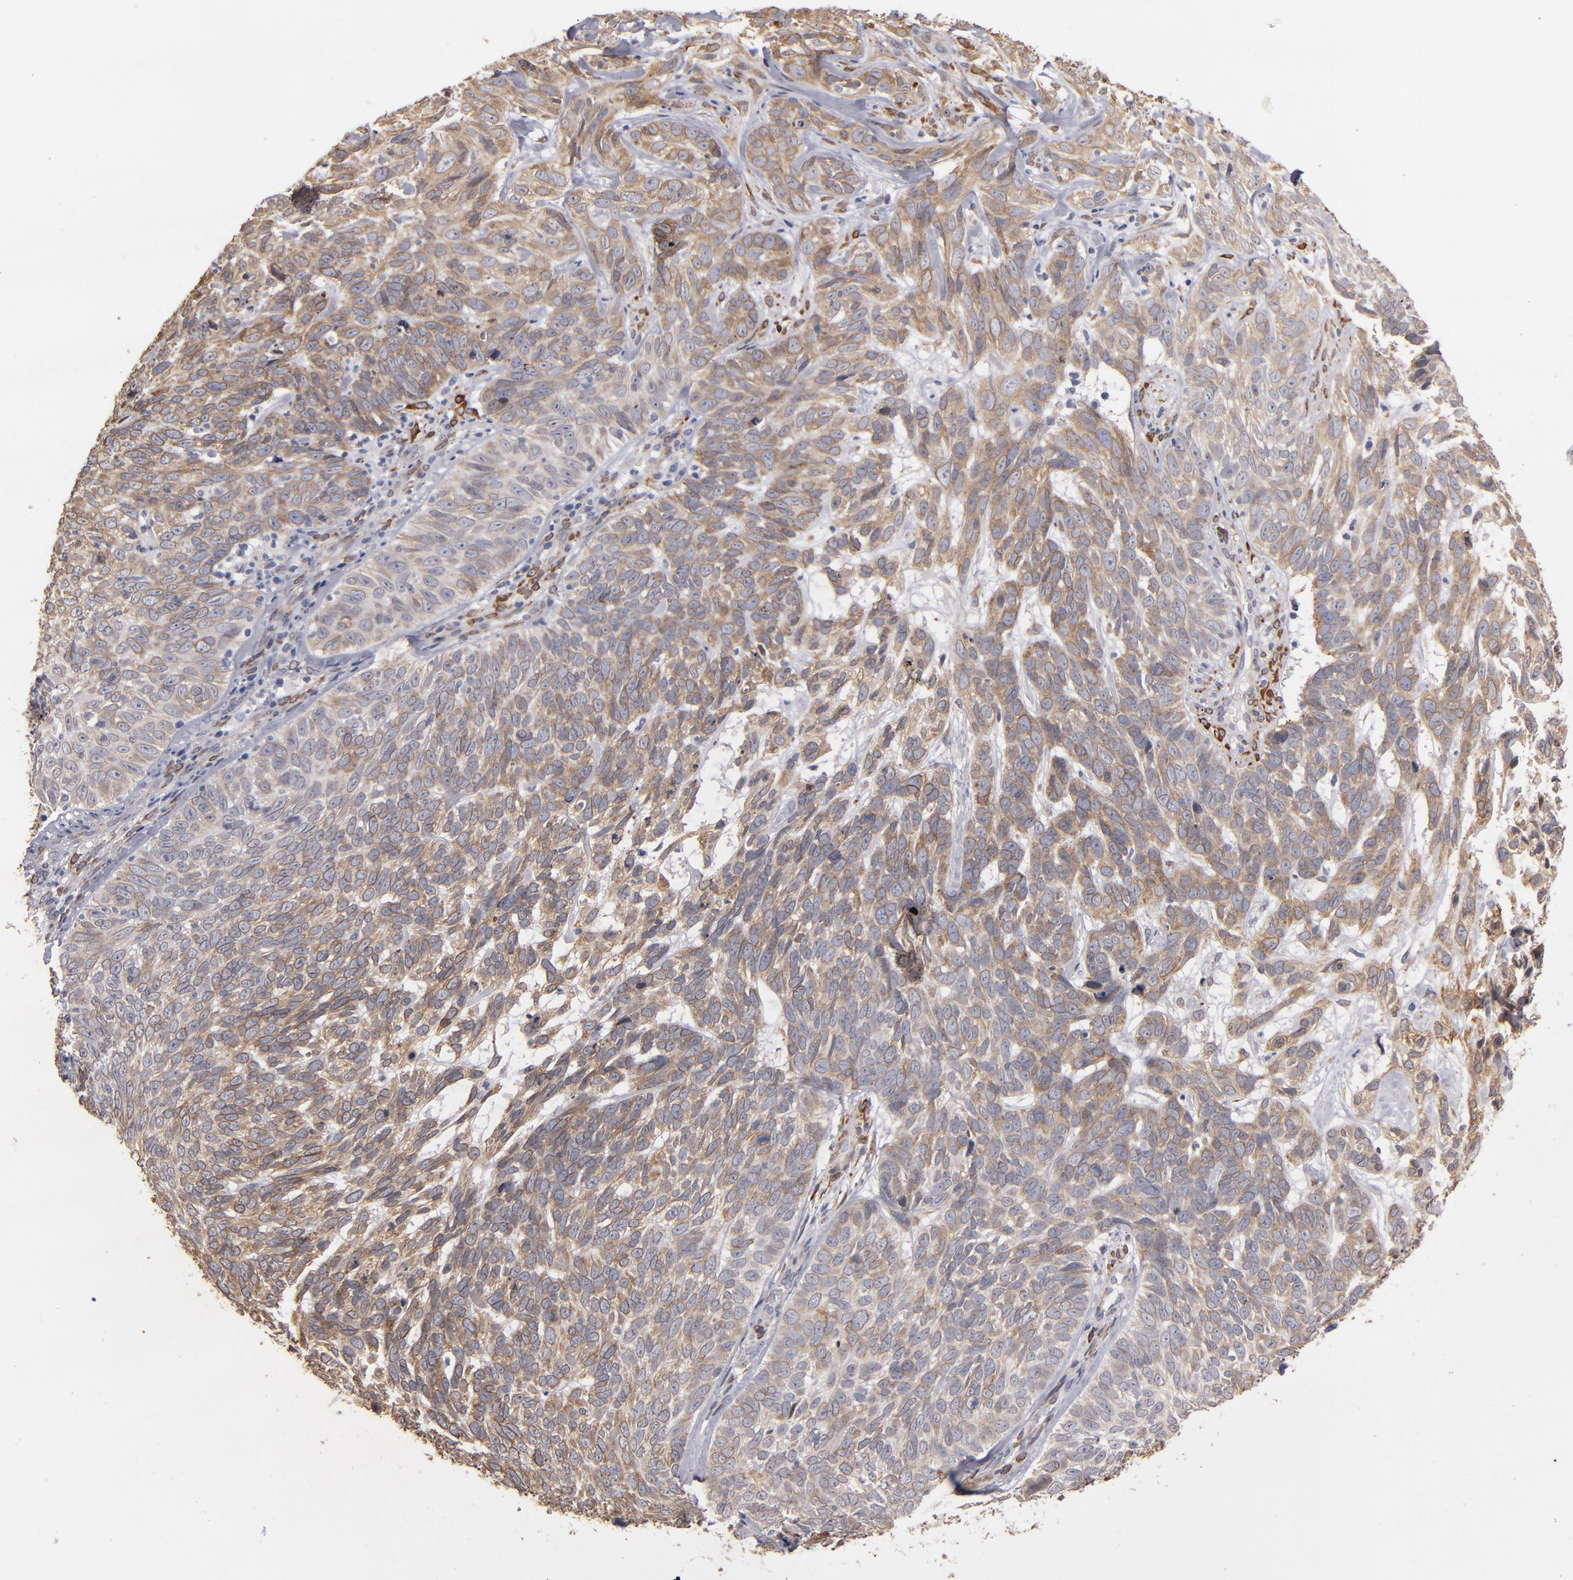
{"staining": {"intensity": "weak", "quantity": ">75%", "location": "cytoplasmic/membranous"}, "tissue": "skin cancer", "cell_type": "Tumor cells", "image_type": "cancer", "snomed": [{"axis": "morphology", "description": "Basal cell carcinoma"}, {"axis": "topography", "description": "Skin"}], "caption": "Approximately >75% of tumor cells in skin basal cell carcinoma reveal weak cytoplasmic/membranous protein staining as visualized by brown immunohistochemical staining.", "gene": "PGRMC1", "patient": {"sex": "male", "age": 72}}